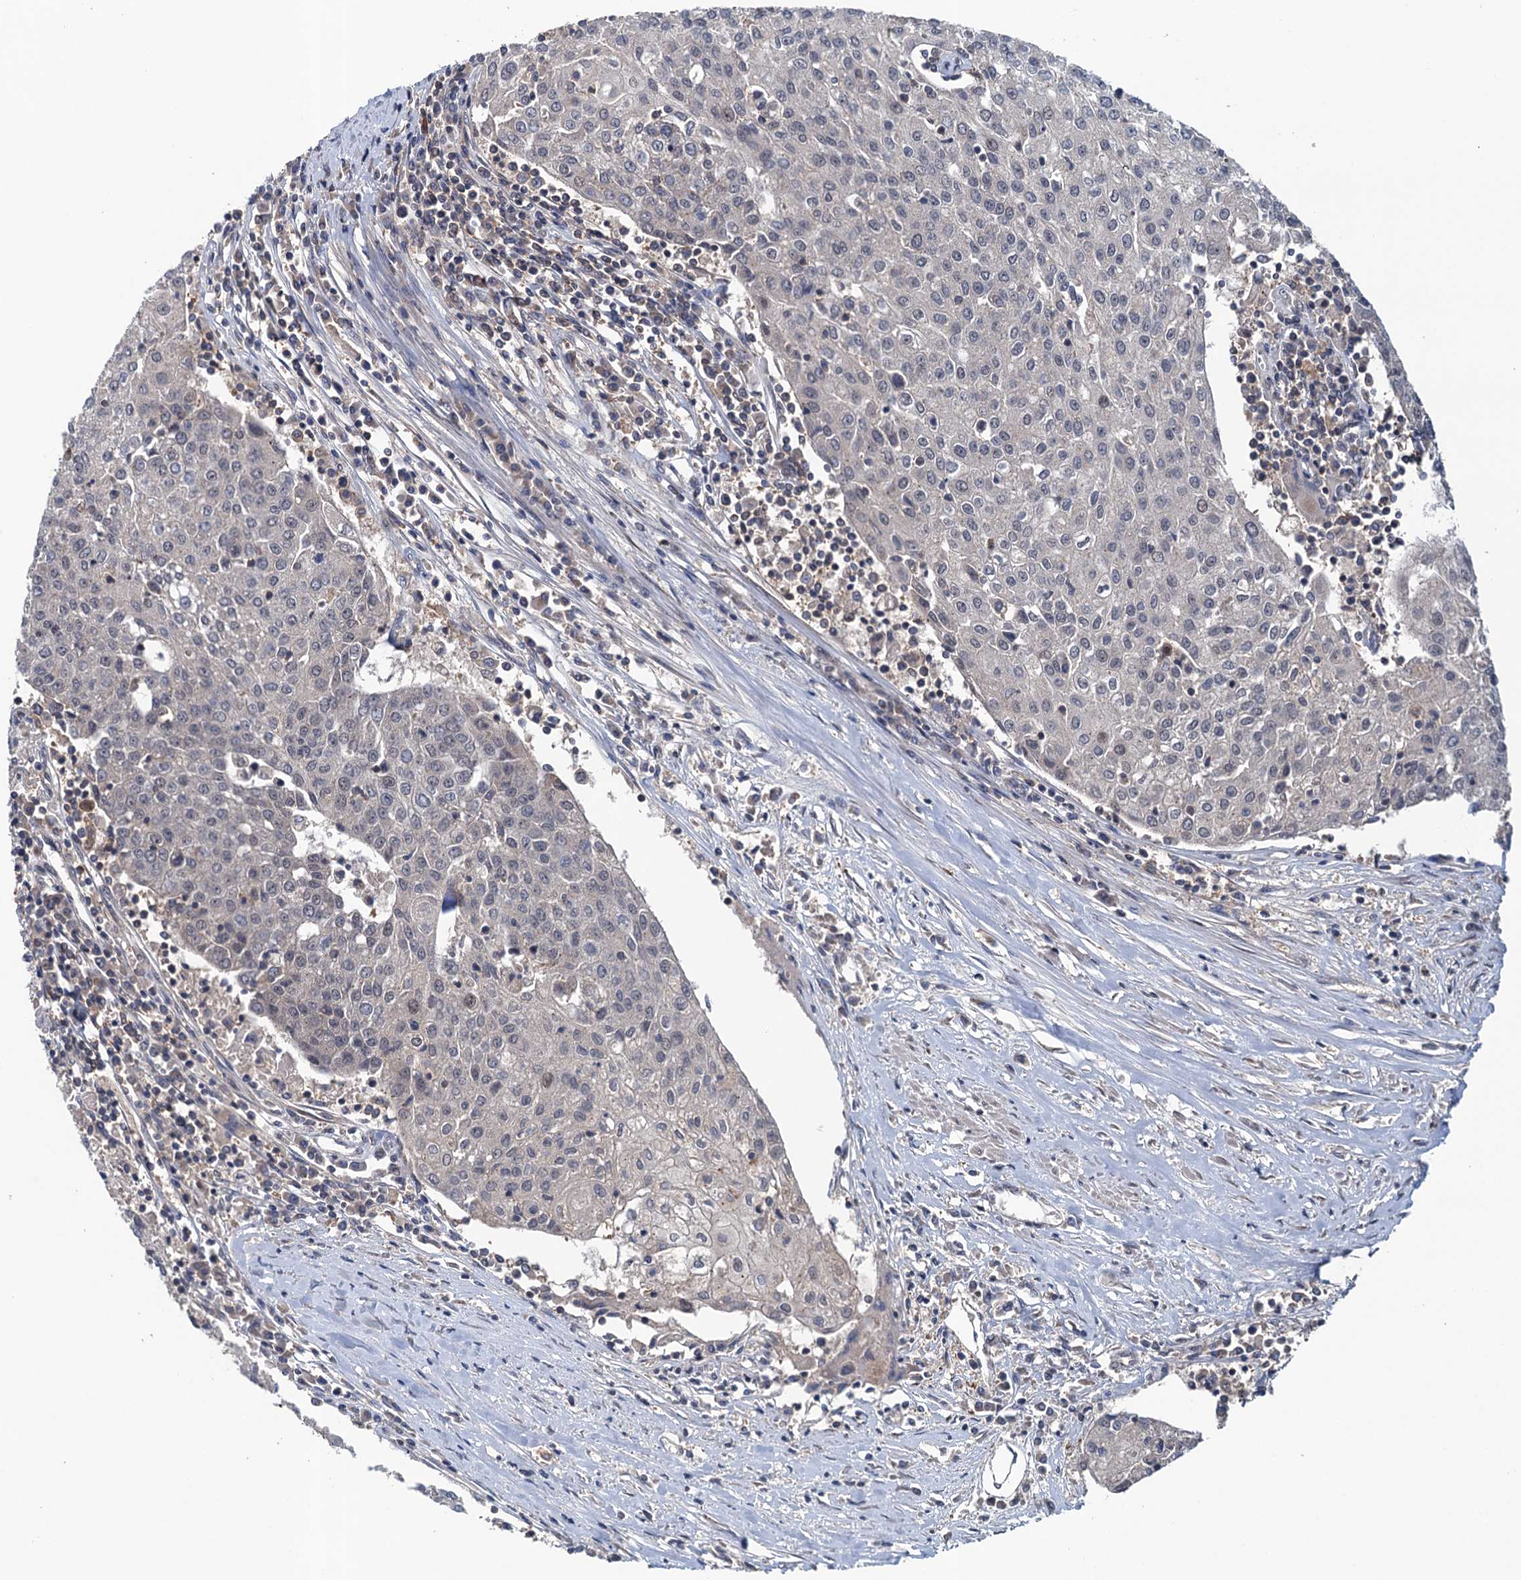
{"staining": {"intensity": "negative", "quantity": "none", "location": "none"}, "tissue": "urothelial cancer", "cell_type": "Tumor cells", "image_type": "cancer", "snomed": [{"axis": "morphology", "description": "Urothelial carcinoma, High grade"}, {"axis": "topography", "description": "Urinary bladder"}], "caption": "Urothelial cancer stained for a protein using IHC reveals no expression tumor cells.", "gene": "RNF165", "patient": {"sex": "female", "age": 85}}